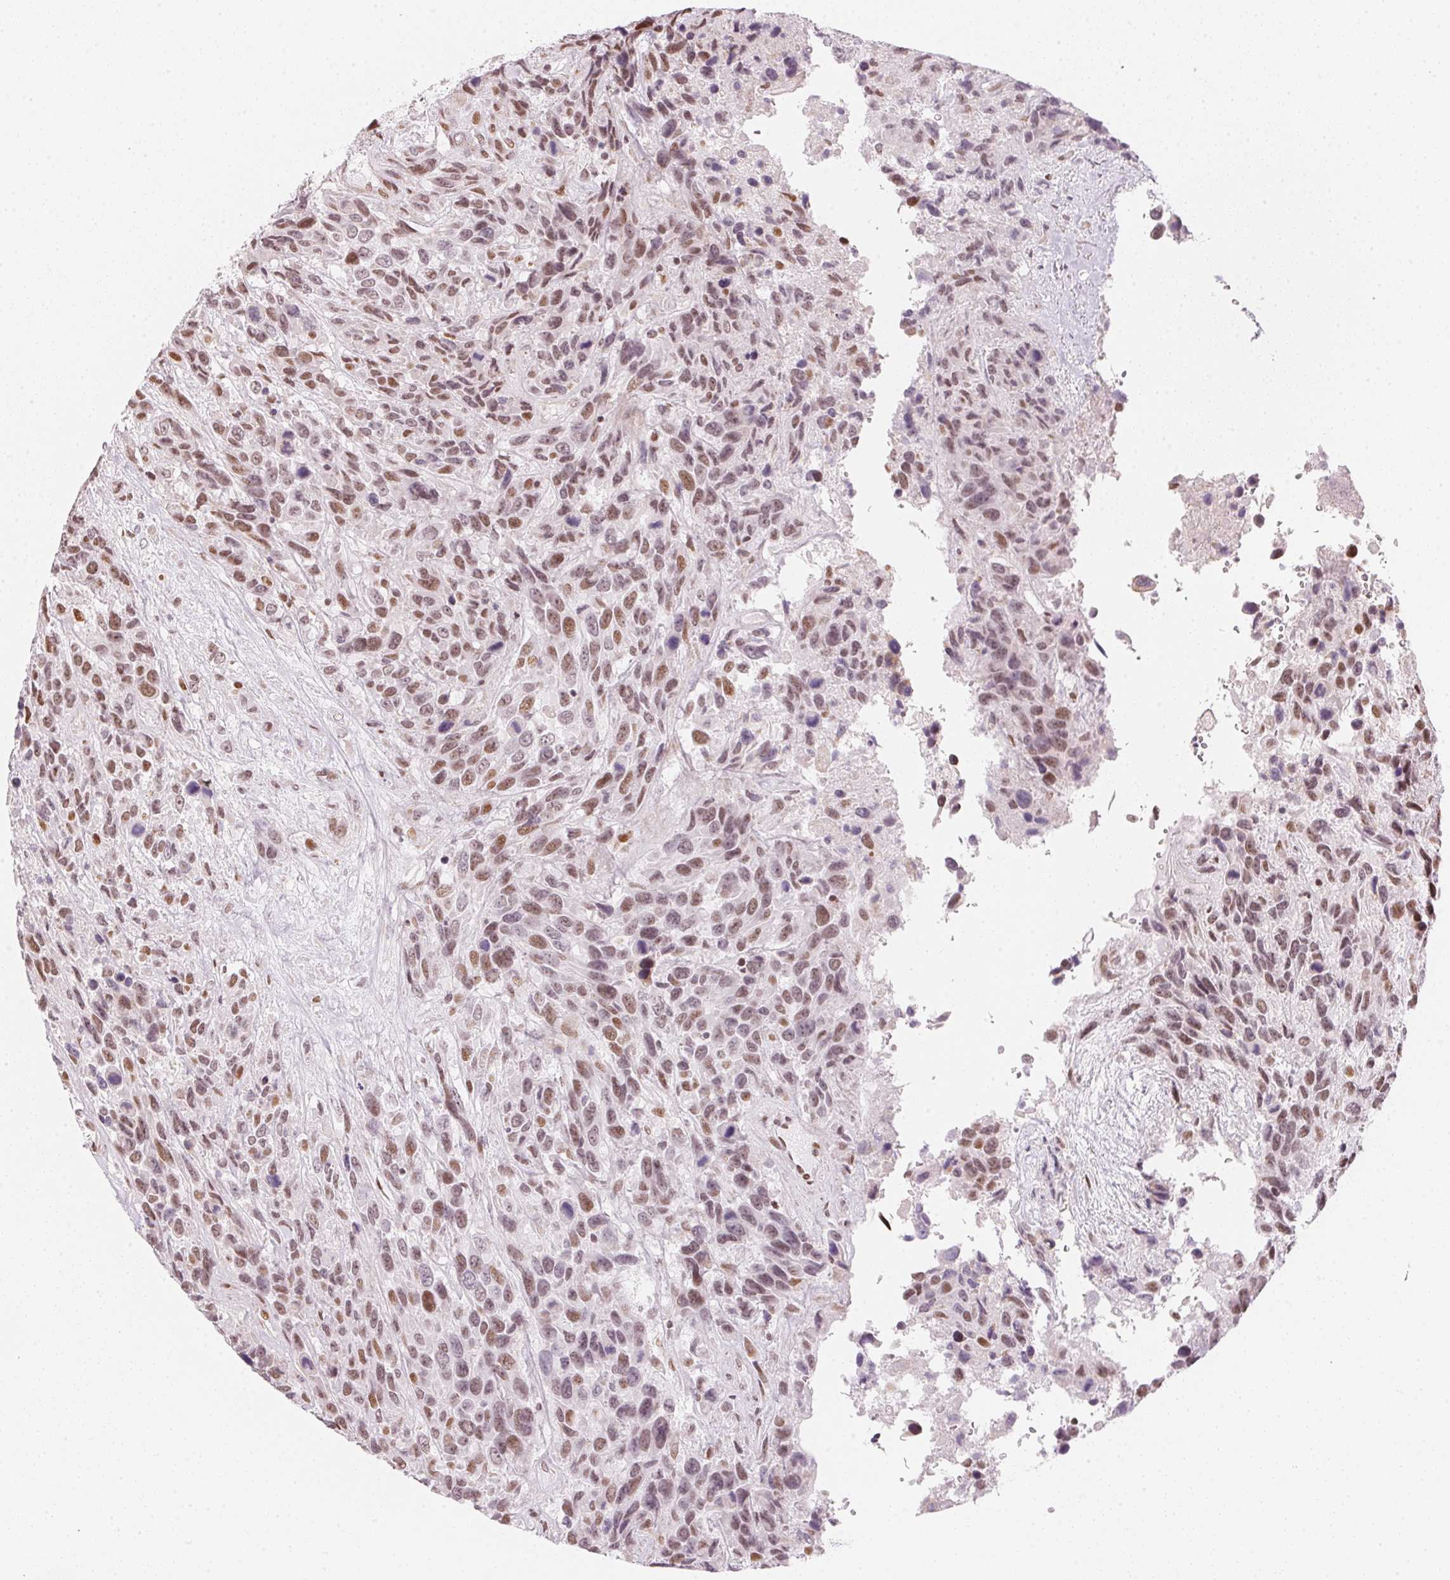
{"staining": {"intensity": "moderate", "quantity": ">75%", "location": "nuclear"}, "tissue": "urothelial cancer", "cell_type": "Tumor cells", "image_type": "cancer", "snomed": [{"axis": "morphology", "description": "Urothelial carcinoma, High grade"}, {"axis": "topography", "description": "Urinary bladder"}], "caption": "Protein expression by immunohistochemistry (IHC) reveals moderate nuclear positivity in about >75% of tumor cells in urothelial cancer.", "gene": "KAT6A", "patient": {"sex": "female", "age": 70}}